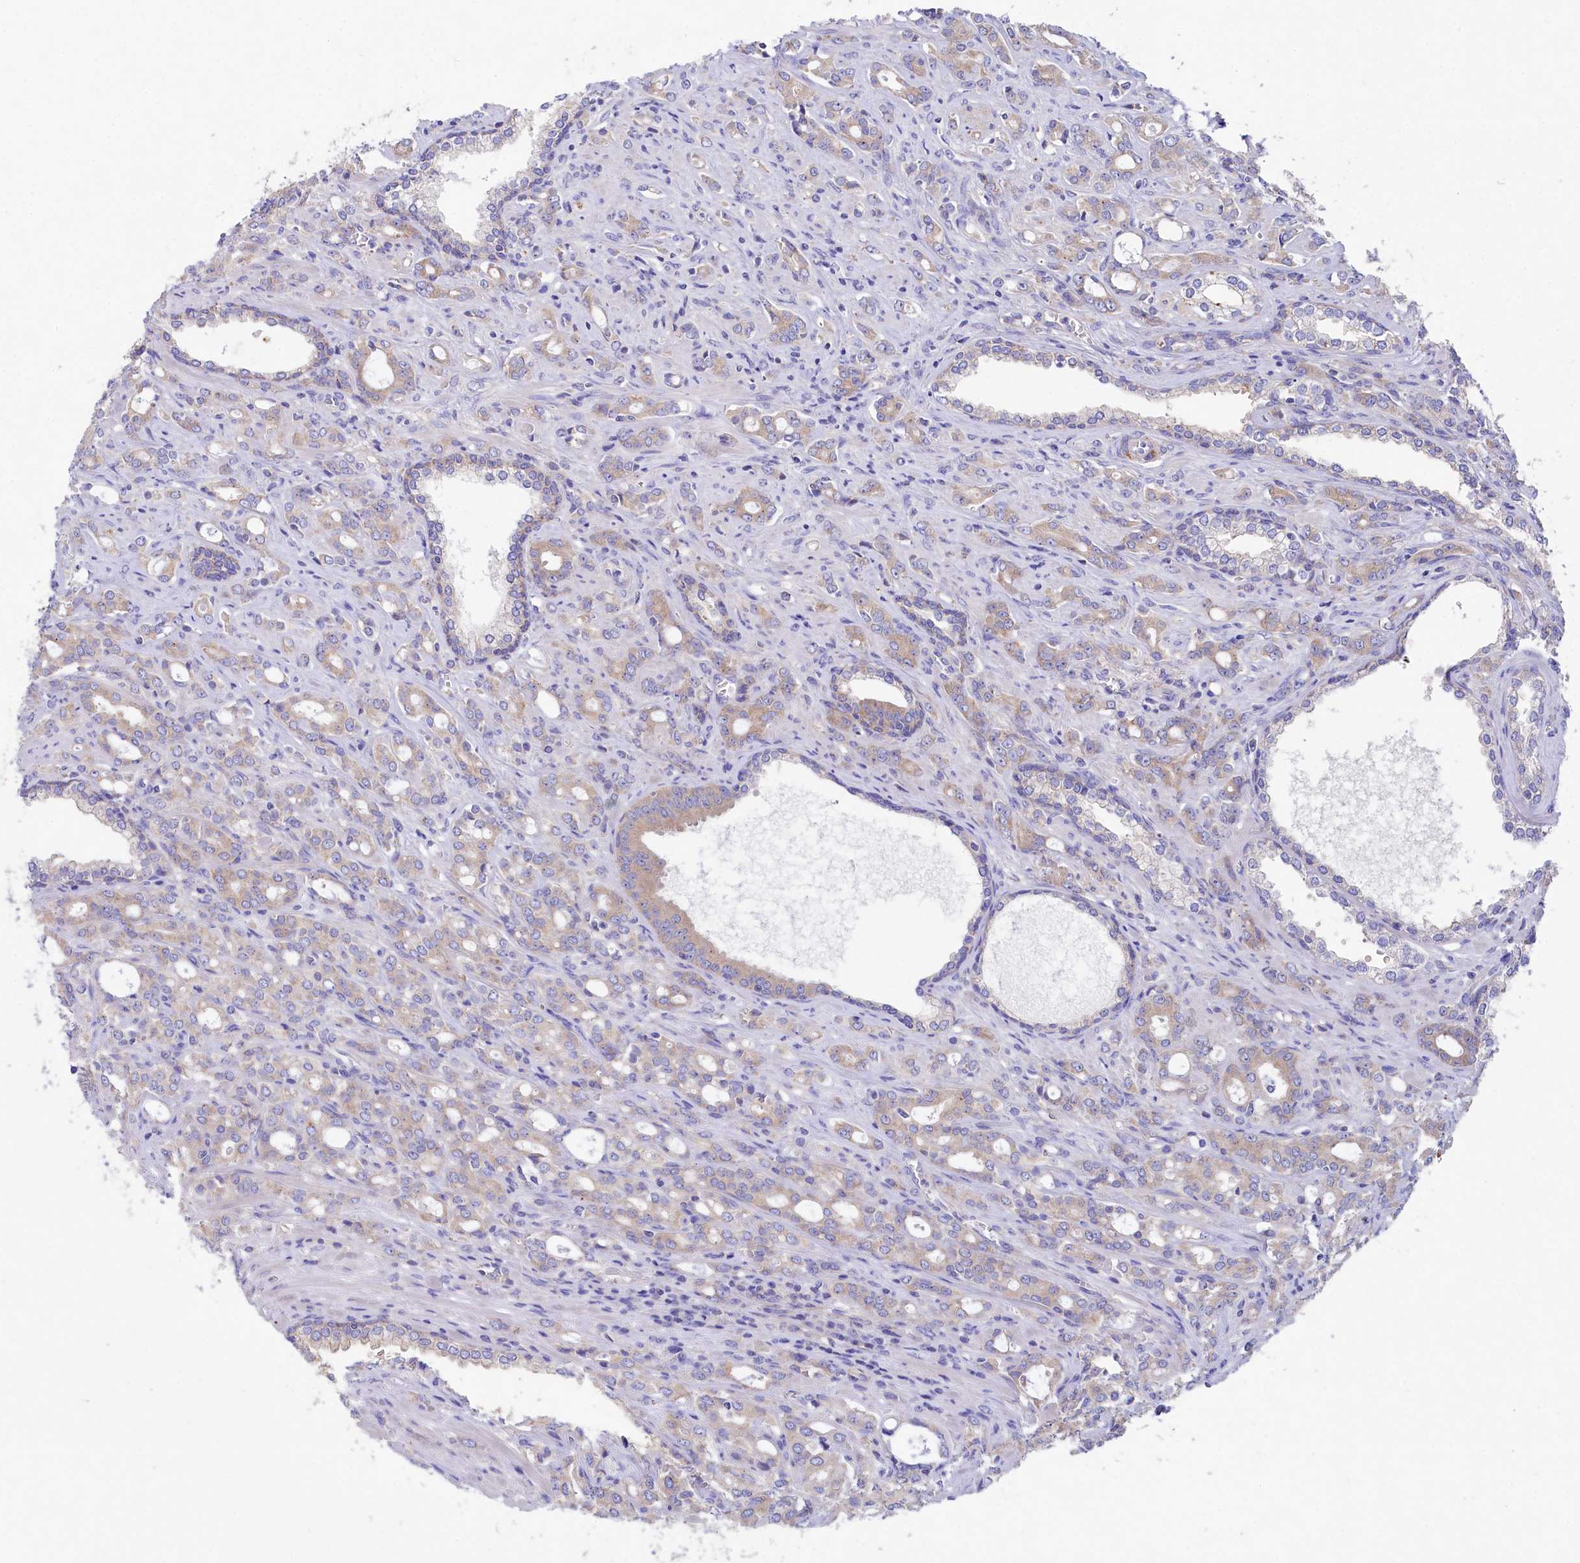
{"staining": {"intensity": "moderate", "quantity": "<25%", "location": "cytoplasmic/membranous"}, "tissue": "prostate cancer", "cell_type": "Tumor cells", "image_type": "cancer", "snomed": [{"axis": "morphology", "description": "Adenocarcinoma, High grade"}, {"axis": "topography", "description": "Prostate"}], "caption": "The photomicrograph reveals a brown stain indicating the presence of a protein in the cytoplasmic/membranous of tumor cells in prostate cancer.", "gene": "VPS26B", "patient": {"sex": "male", "age": 72}}